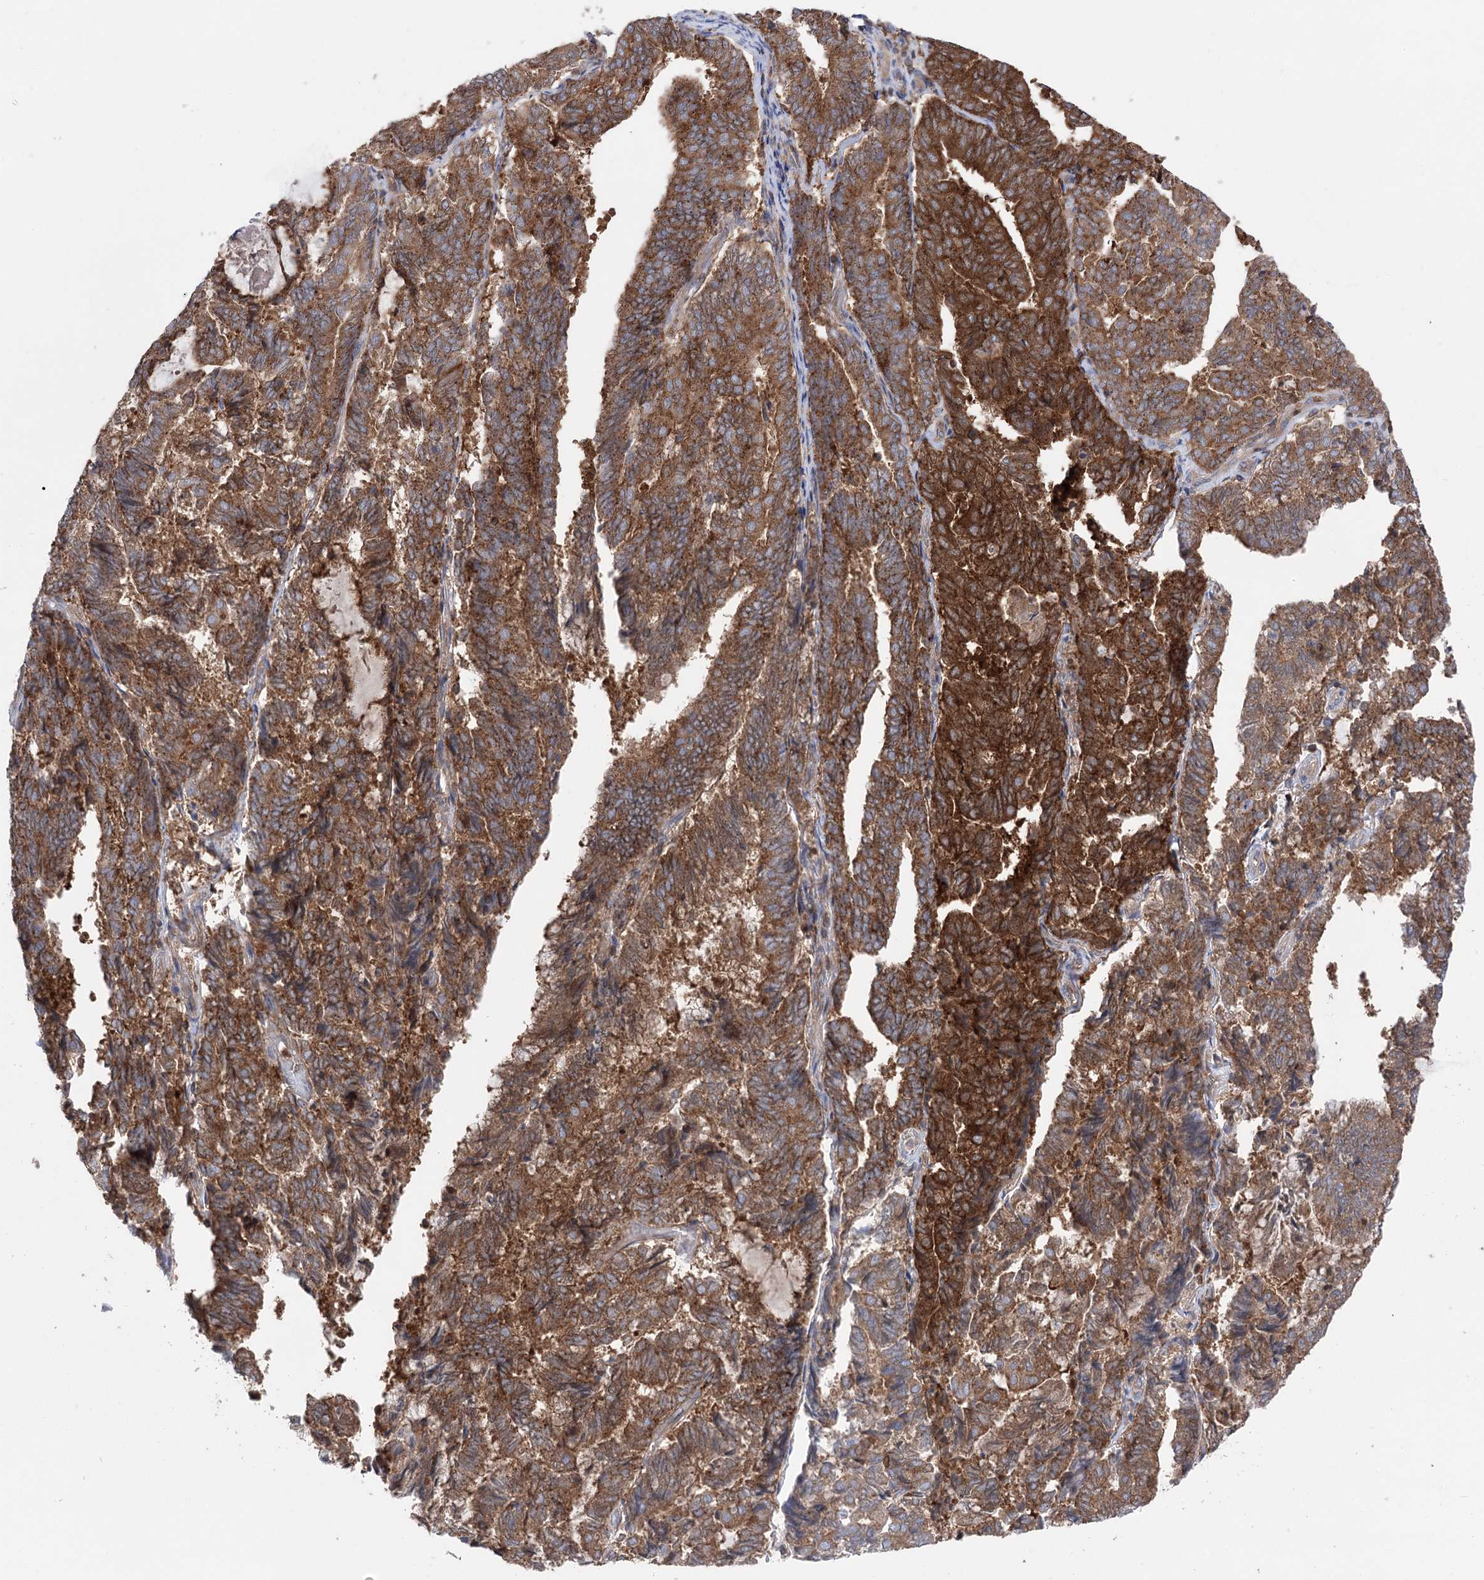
{"staining": {"intensity": "strong", "quantity": ">75%", "location": "cytoplasmic/membranous"}, "tissue": "endometrial cancer", "cell_type": "Tumor cells", "image_type": "cancer", "snomed": [{"axis": "morphology", "description": "Adenocarcinoma, NOS"}, {"axis": "topography", "description": "Endometrium"}], "caption": "There is high levels of strong cytoplasmic/membranous staining in tumor cells of adenocarcinoma (endometrial), as demonstrated by immunohistochemical staining (brown color).", "gene": "VPS37B", "patient": {"sex": "female", "age": 80}}